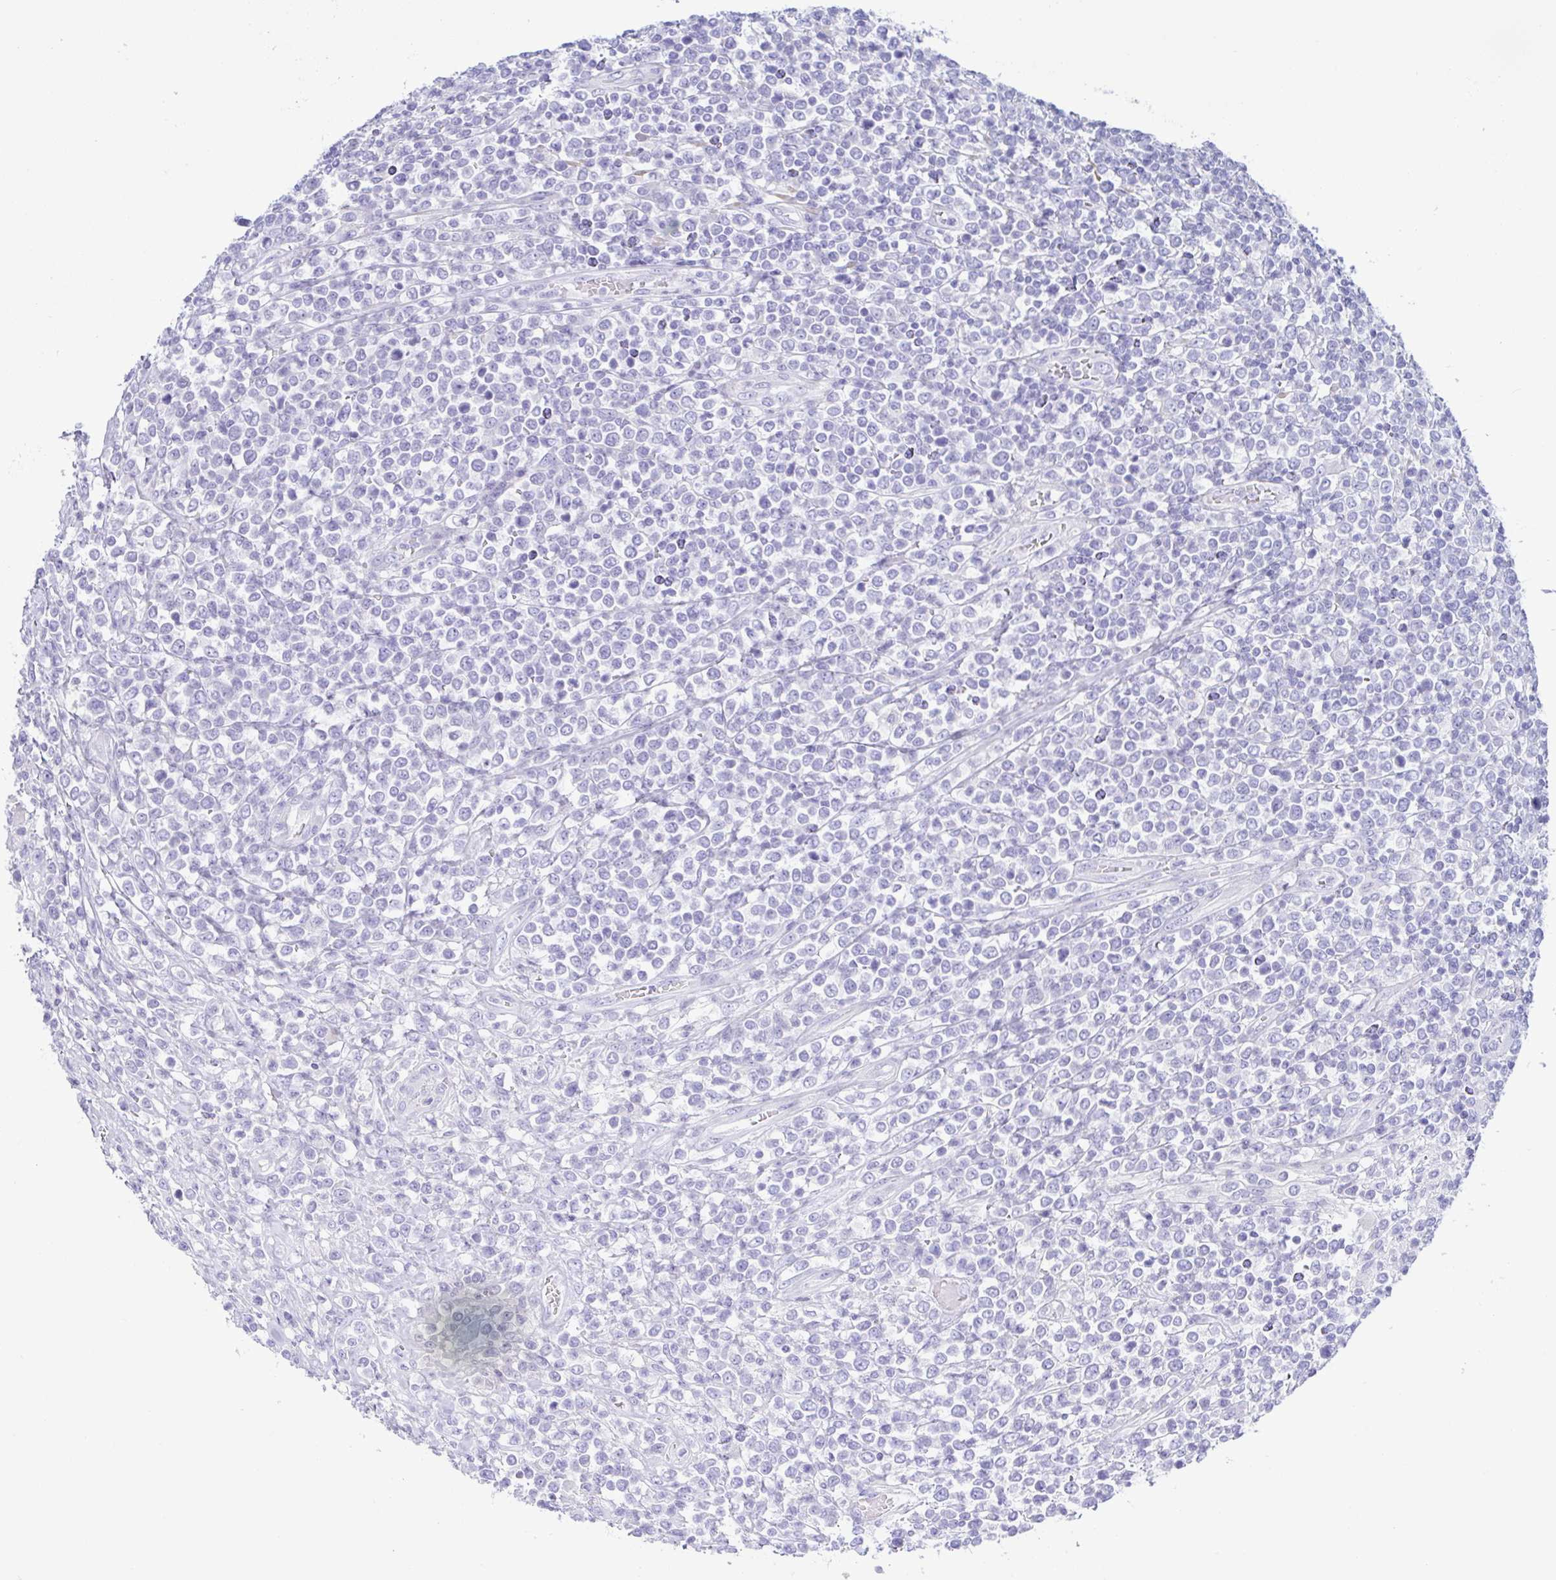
{"staining": {"intensity": "negative", "quantity": "none", "location": "none"}, "tissue": "lymphoma", "cell_type": "Tumor cells", "image_type": "cancer", "snomed": [{"axis": "morphology", "description": "Malignant lymphoma, non-Hodgkin's type, High grade"}, {"axis": "topography", "description": "Soft tissue"}], "caption": "There is no significant expression in tumor cells of lymphoma. (DAB (3,3'-diaminobenzidine) immunohistochemistry with hematoxylin counter stain).", "gene": "MED11", "patient": {"sex": "female", "age": 56}}